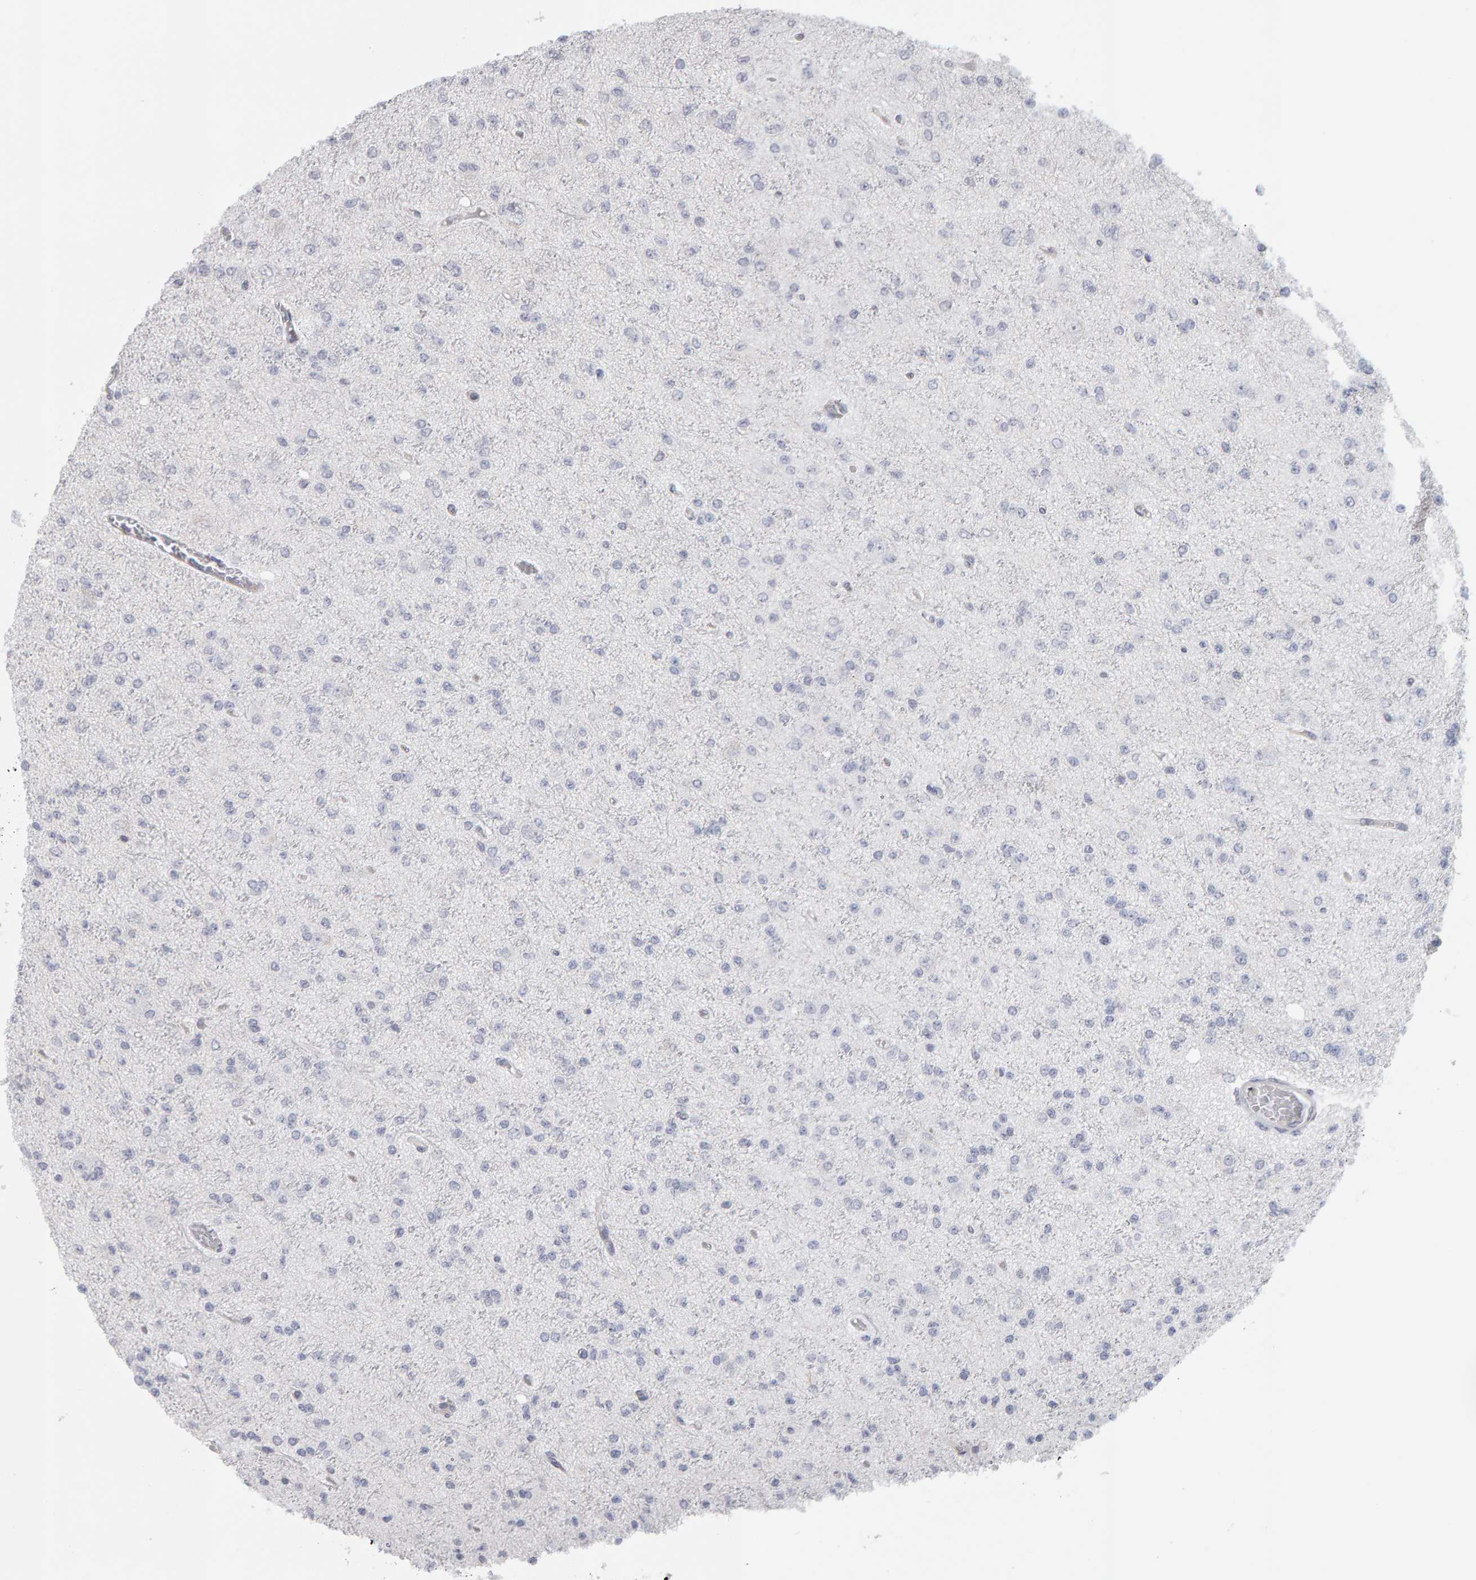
{"staining": {"intensity": "negative", "quantity": "none", "location": "none"}, "tissue": "glioma", "cell_type": "Tumor cells", "image_type": "cancer", "snomed": [{"axis": "morphology", "description": "Glioma, malignant, Low grade"}, {"axis": "topography", "description": "Brain"}], "caption": "The immunohistochemistry (IHC) histopathology image has no significant positivity in tumor cells of malignant glioma (low-grade) tissue. (DAB immunohistochemistry (IHC), high magnification).", "gene": "MSRA", "patient": {"sex": "female", "age": 22}}